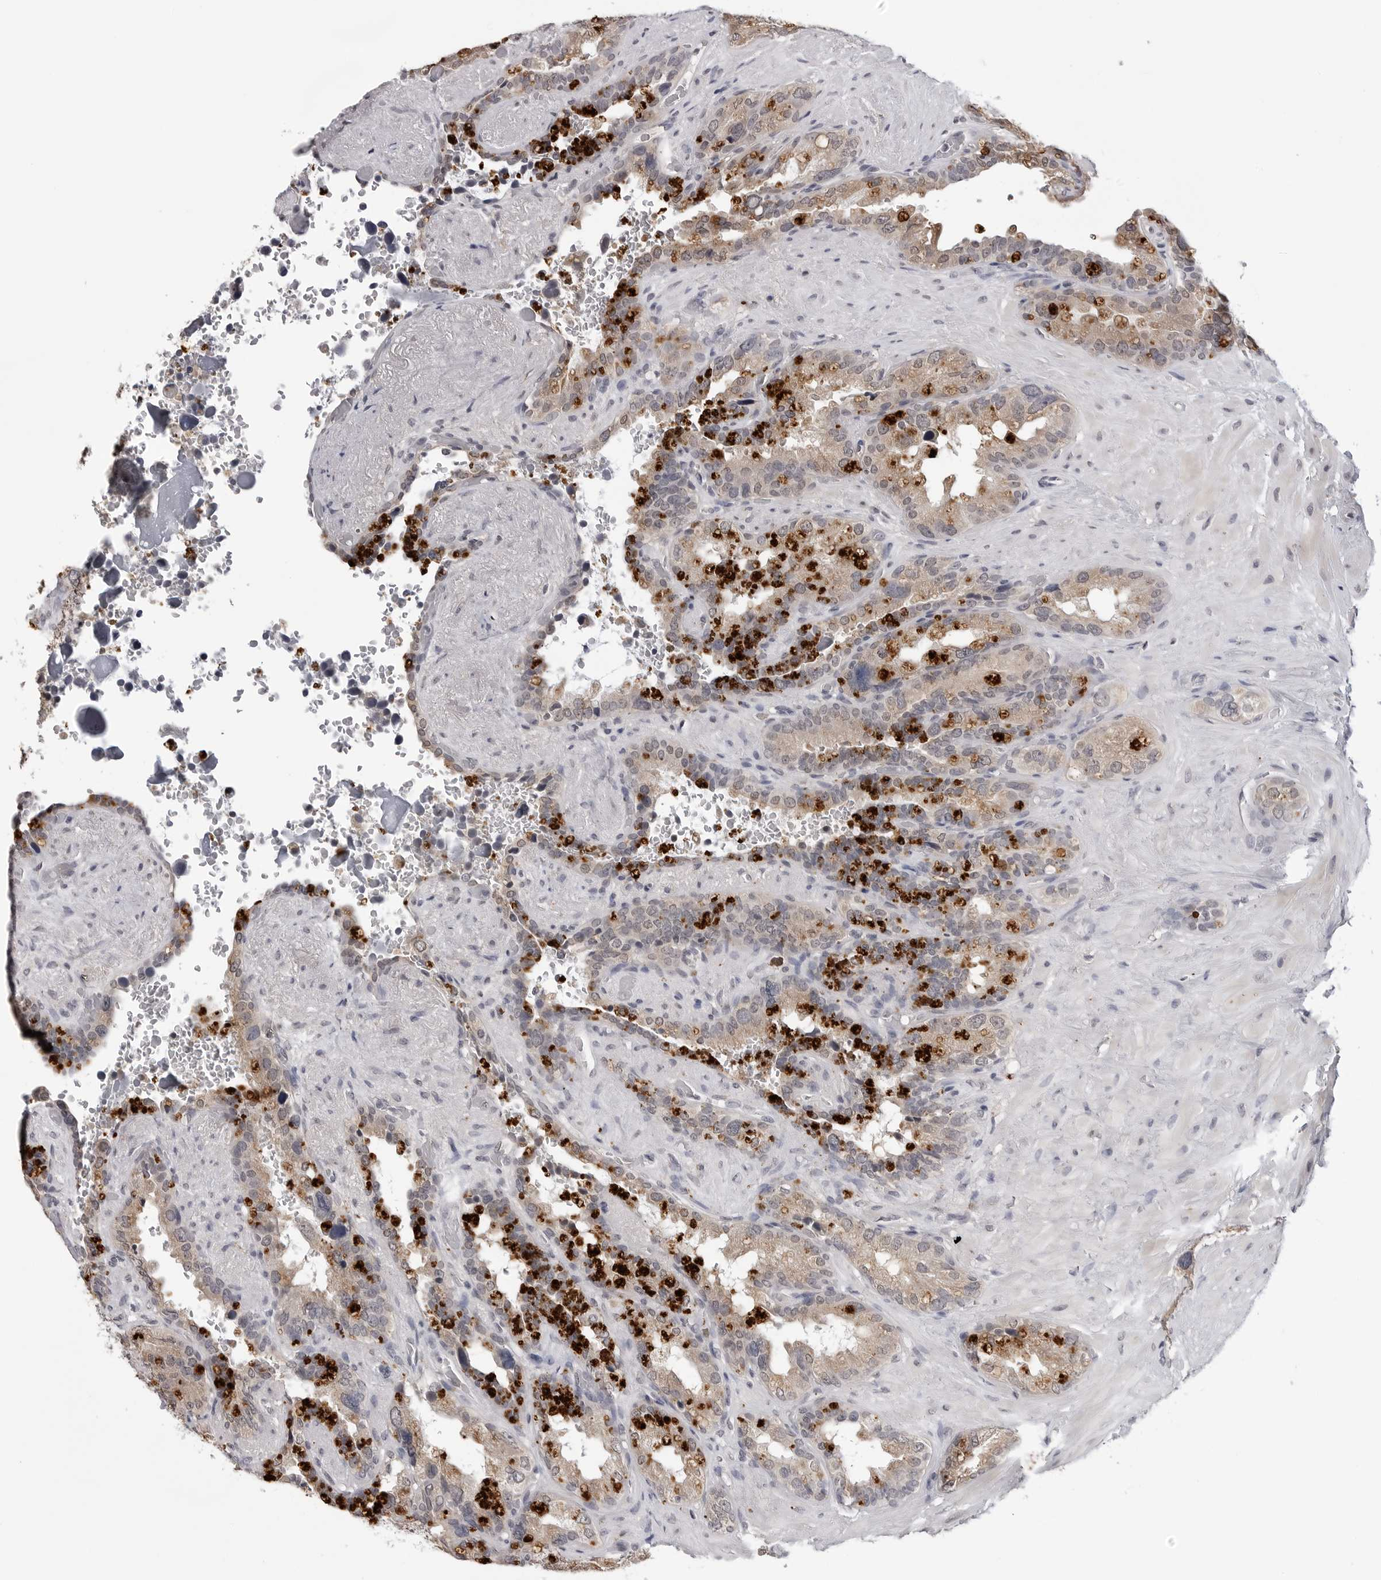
{"staining": {"intensity": "moderate", "quantity": ">75%", "location": "cytoplasmic/membranous"}, "tissue": "seminal vesicle", "cell_type": "Glandular cells", "image_type": "normal", "snomed": [{"axis": "morphology", "description": "Normal tissue, NOS"}, {"axis": "topography", "description": "Seminal veicle"}], "caption": "Protein analysis of normal seminal vesicle demonstrates moderate cytoplasmic/membranous expression in about >75% of glandular cells. (brown staining indicates protein expression, while blue staining denotes nuclei).", "gene": "CDK20", "patient": {"sex": "male", "age": 80}}